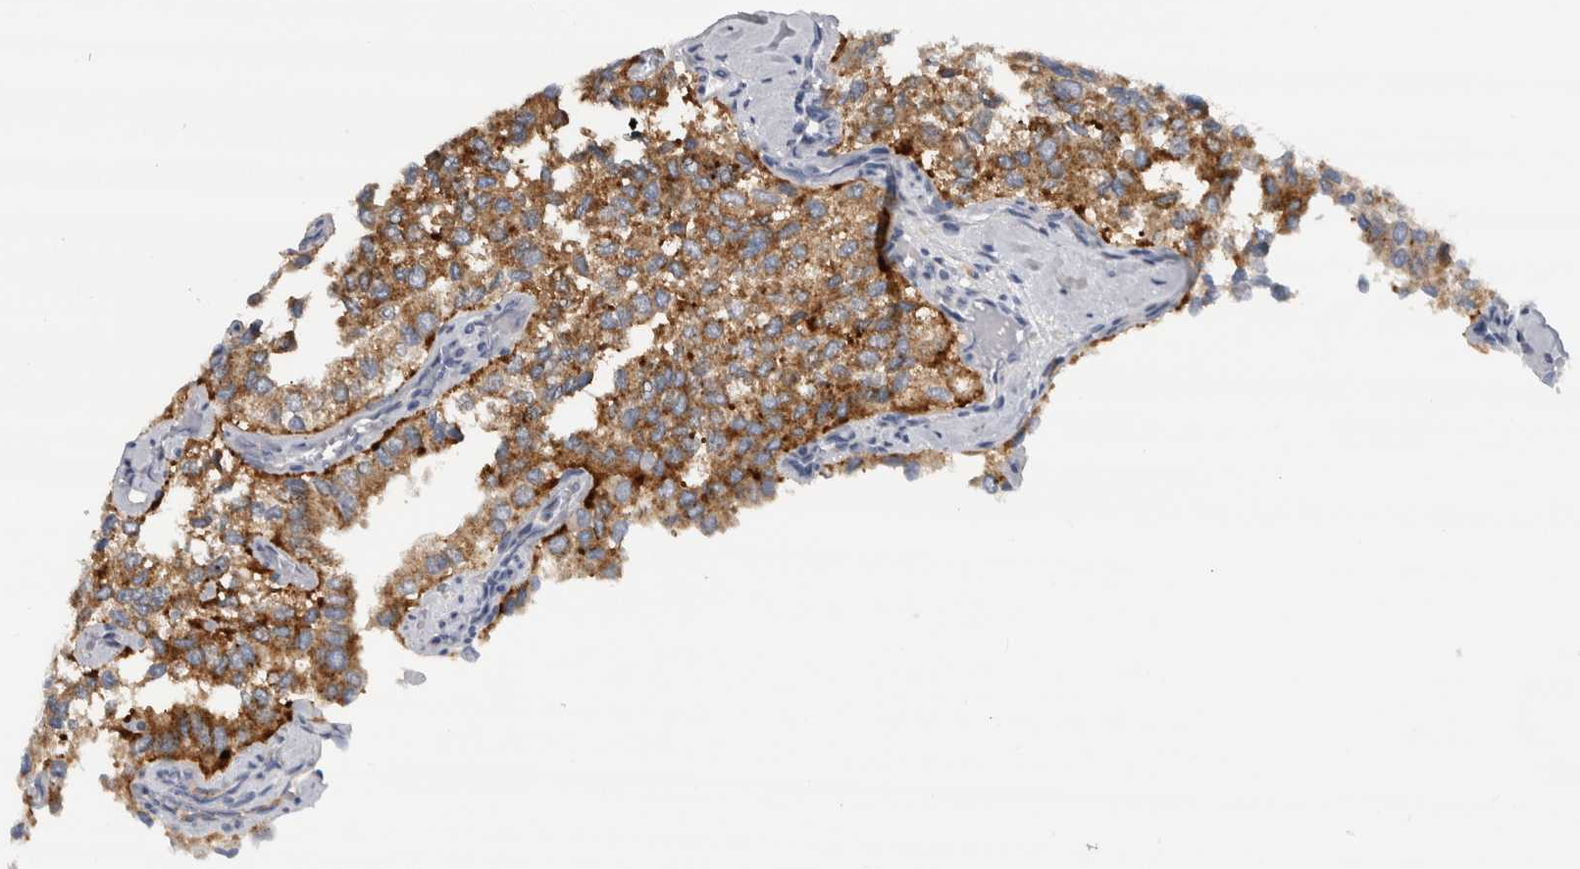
{"staining": {"intensity": "moderate", "quantity": ">75%", "location": "cytoplasmic/membranous"}, "tissue": "thyroid cancer", "cell_type": "Tumor cells", "image_type": "cancer", "snomed": [{"axis": "morphology", "description": "Follicular adenoma carcinoma, NOS"}, {"axis": "topography", "description": "Thyroid gland"}], "caption": "Follicular adenoma carcinoma (thyroid) stained with IHC reveals moderate cytoplasmic/membranous expression in about >75% of tumor cells.", "gene": "CD63", "patient": {"sex": "male", "age": 75}}